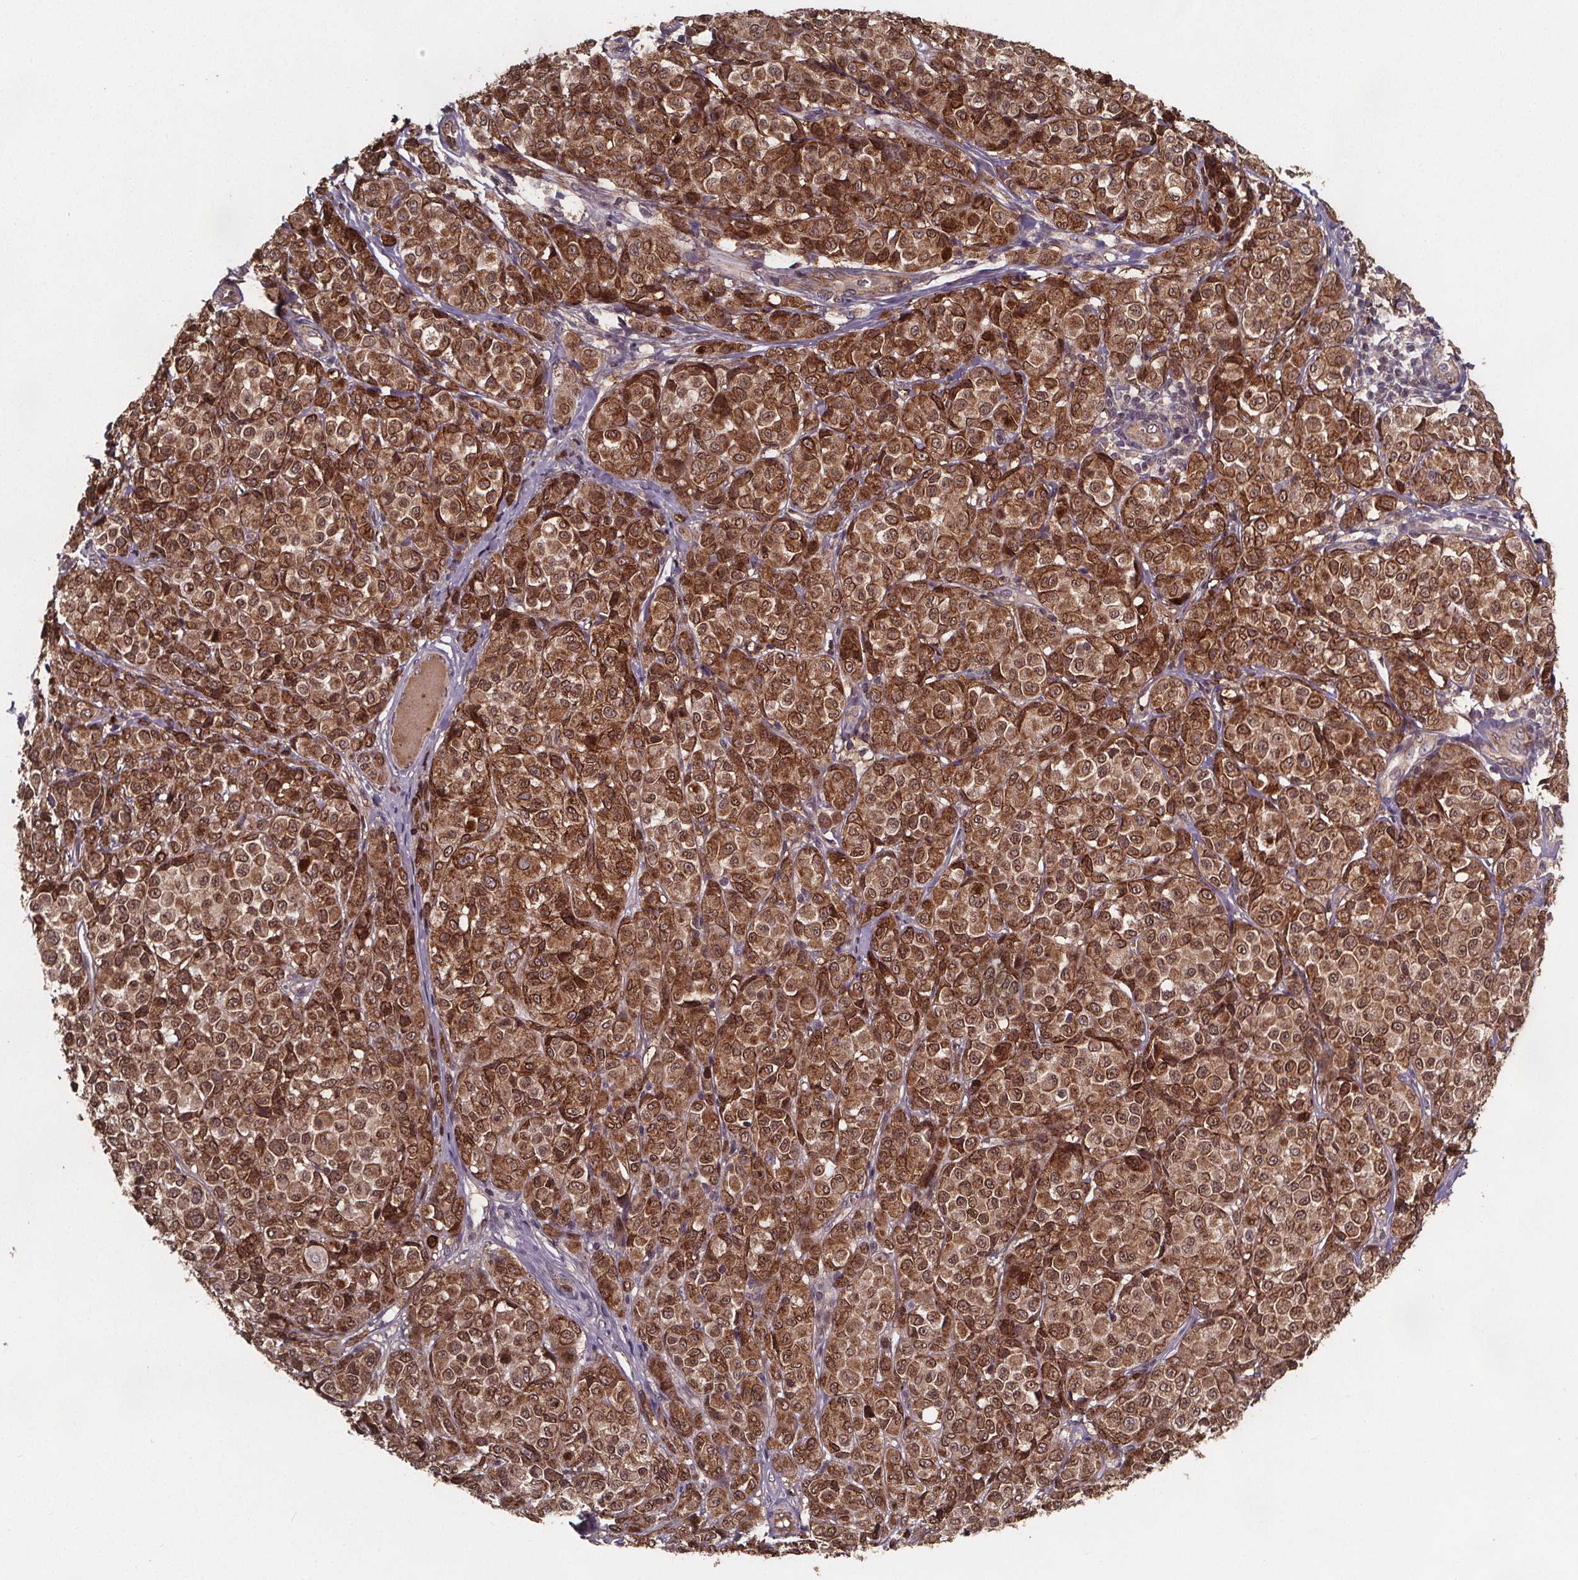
{"staining": {"intensity": "strong", "quantity": ">75%", "location": "cytoplasmic/membranous,nuclear"}, "tissue": "melanoma", "cell_type": "Tumor cells", "image_type": "cancer", "snomed": [{"axis": "morphology", "description": "Malignant melanoma, NOS"}, {"axis": "topography", "description": "Skin"}], "caption": "Protein expression analysis of melanoma exhibits strong cytoplasmic/membranous and nuclear positivity in about >75% of tumor cells. (Brightfield microscopy of DAB IHC at high magnification).", "gene": "FASTKD3", "patient": {"sex": "male", "age": 89}}